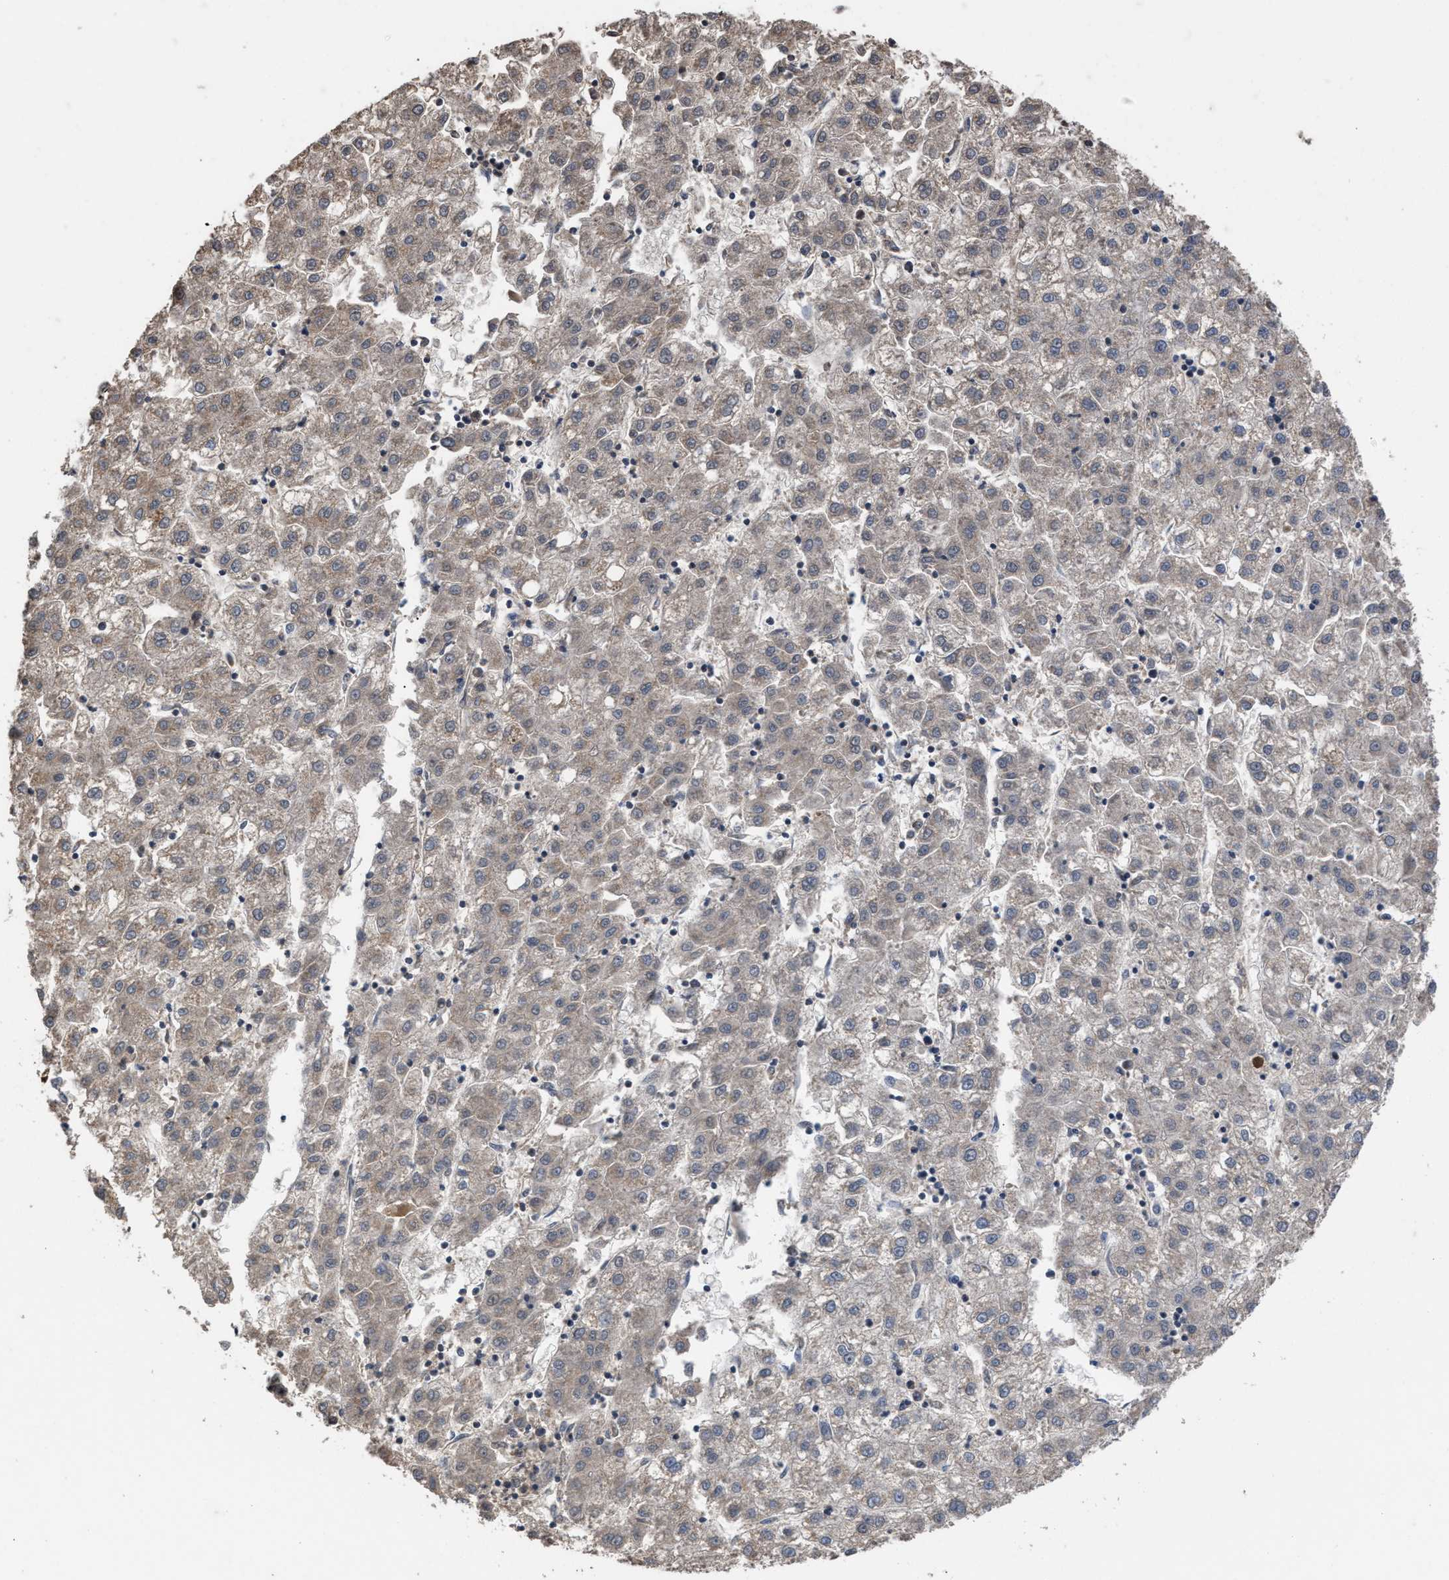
{"staining": {"intensity": "weak", "quantity": "<25%", "location": "cytoplasmic/membranous"}, "tissue": "liver cancer", "cell_type": "Tumor cells", "image_type": "cancer", "snomed": [{"axis": "morphology", "description": "Carcinoma, Hepatocellular, NOS"}, {"axis": "topography", "description": "Liver"}], "caption": "This is an IHC photomicrograph of hepatocellular carcinoma (liver). There is no expression in tumor cells.", "gene": "C9orf78", "patient": {"sex": "male", "age": 72}}